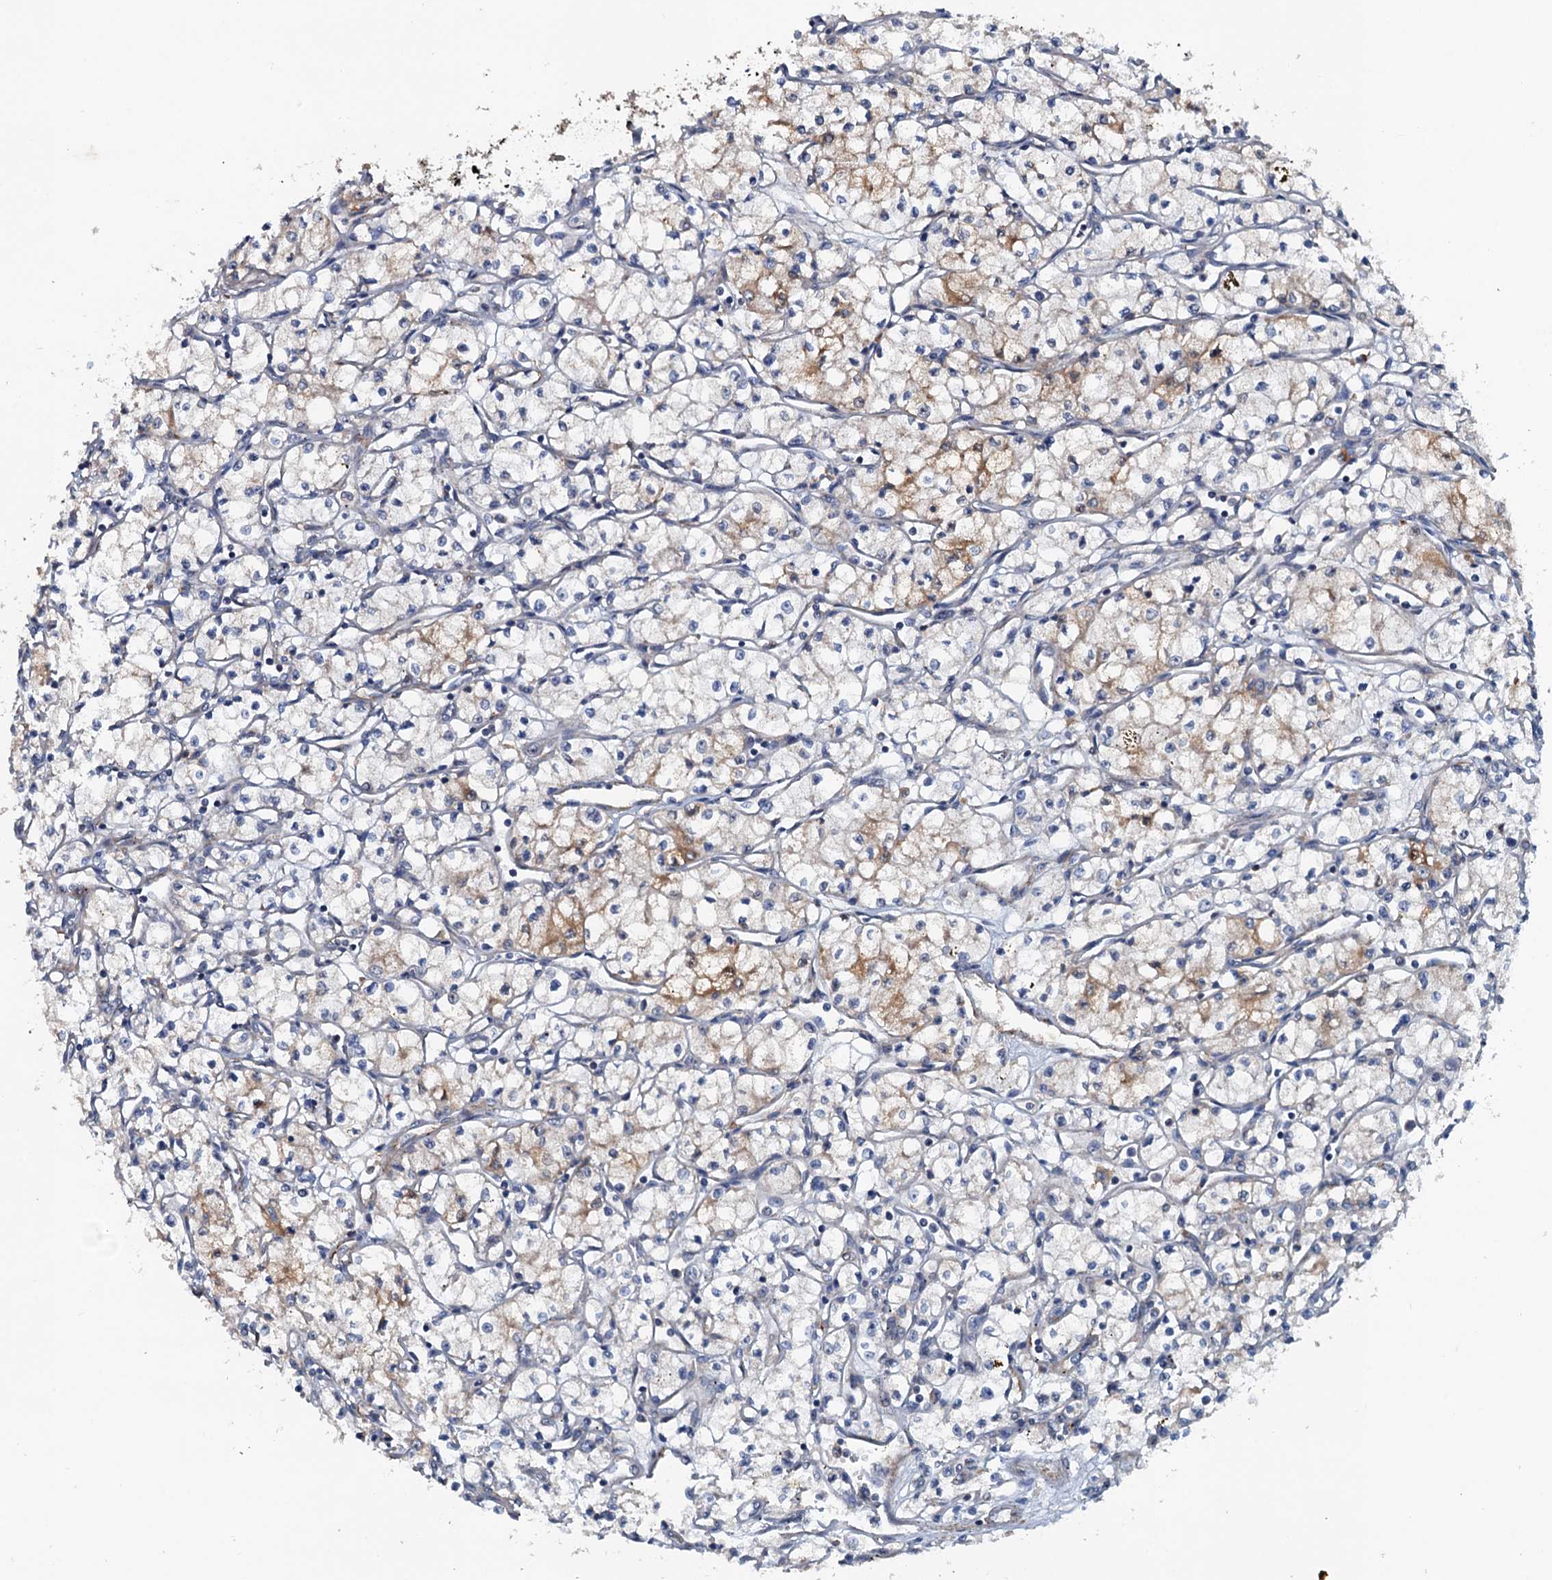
{"staining": {"intensity": "moderate", "quantity": "<25%", "location": "cytoplasmic/membranous"}, "tissue": "renal cancer", "cell_type": "Tumor cells", "image_type": "cancer", "snomed": [{"axis": "morphology", "description": "Adenocarcinoma, NOS"}, {"axis": "topography", "description": "Kidney"}], "caption": "High-power microscopy captured an immunohistochemistry micrograph of renal cancer (adenocarcinoma), revealing moderate cytoplasmic/membranous positivity in approximately <25% of tumor cells. The protein is stained brown, and the nuclei are stained in blue (DAB (3,3'-diaminobenzidine) IHC with brightfield microscopy, high magnification).", "gene": "EFL1", "patient": {"sex": "male", "age": 59}}